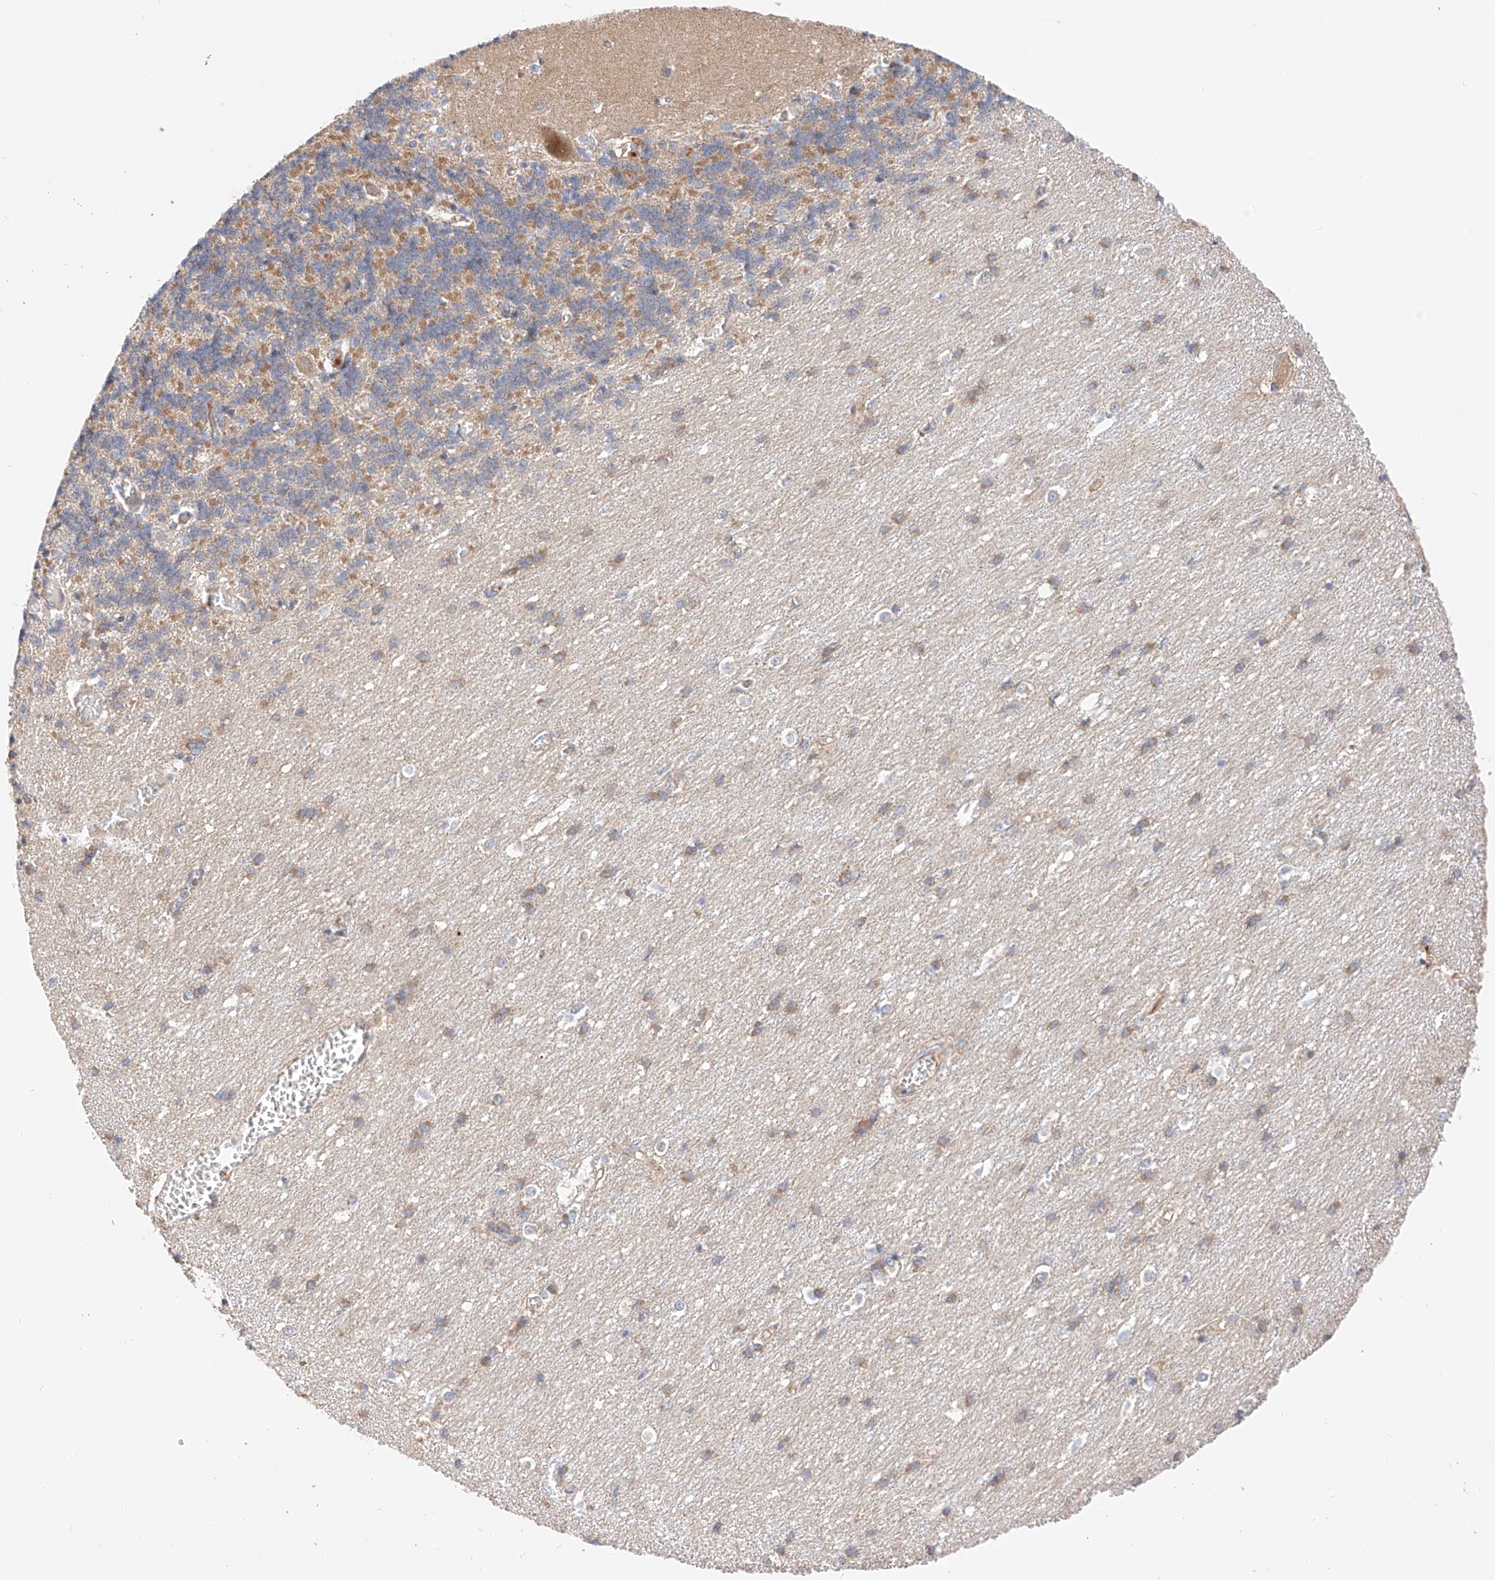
{"staining": {"intensity": "moderate", "quantity": ">75%", "location": "cytoplasmic/membranous"}, "tissue": "cerebellum", "cell_type": "Cells in granular layer", "image_type": "normal", "snomed": [{"axis": "morphology", "description": "Normal tissue, NOS"}, {"axis": "topography", "description": "Cerebellum"}], "caption": "Protein staining exhibits moderate cytoplasmic/membranous expression in about >75% of cells in granular layer in normal cerebellum. The protein is shown in brown color, while the nuclei are stained blue.", "gene": "NR1D1", "patient": {"sex": "male", "age": 37}}